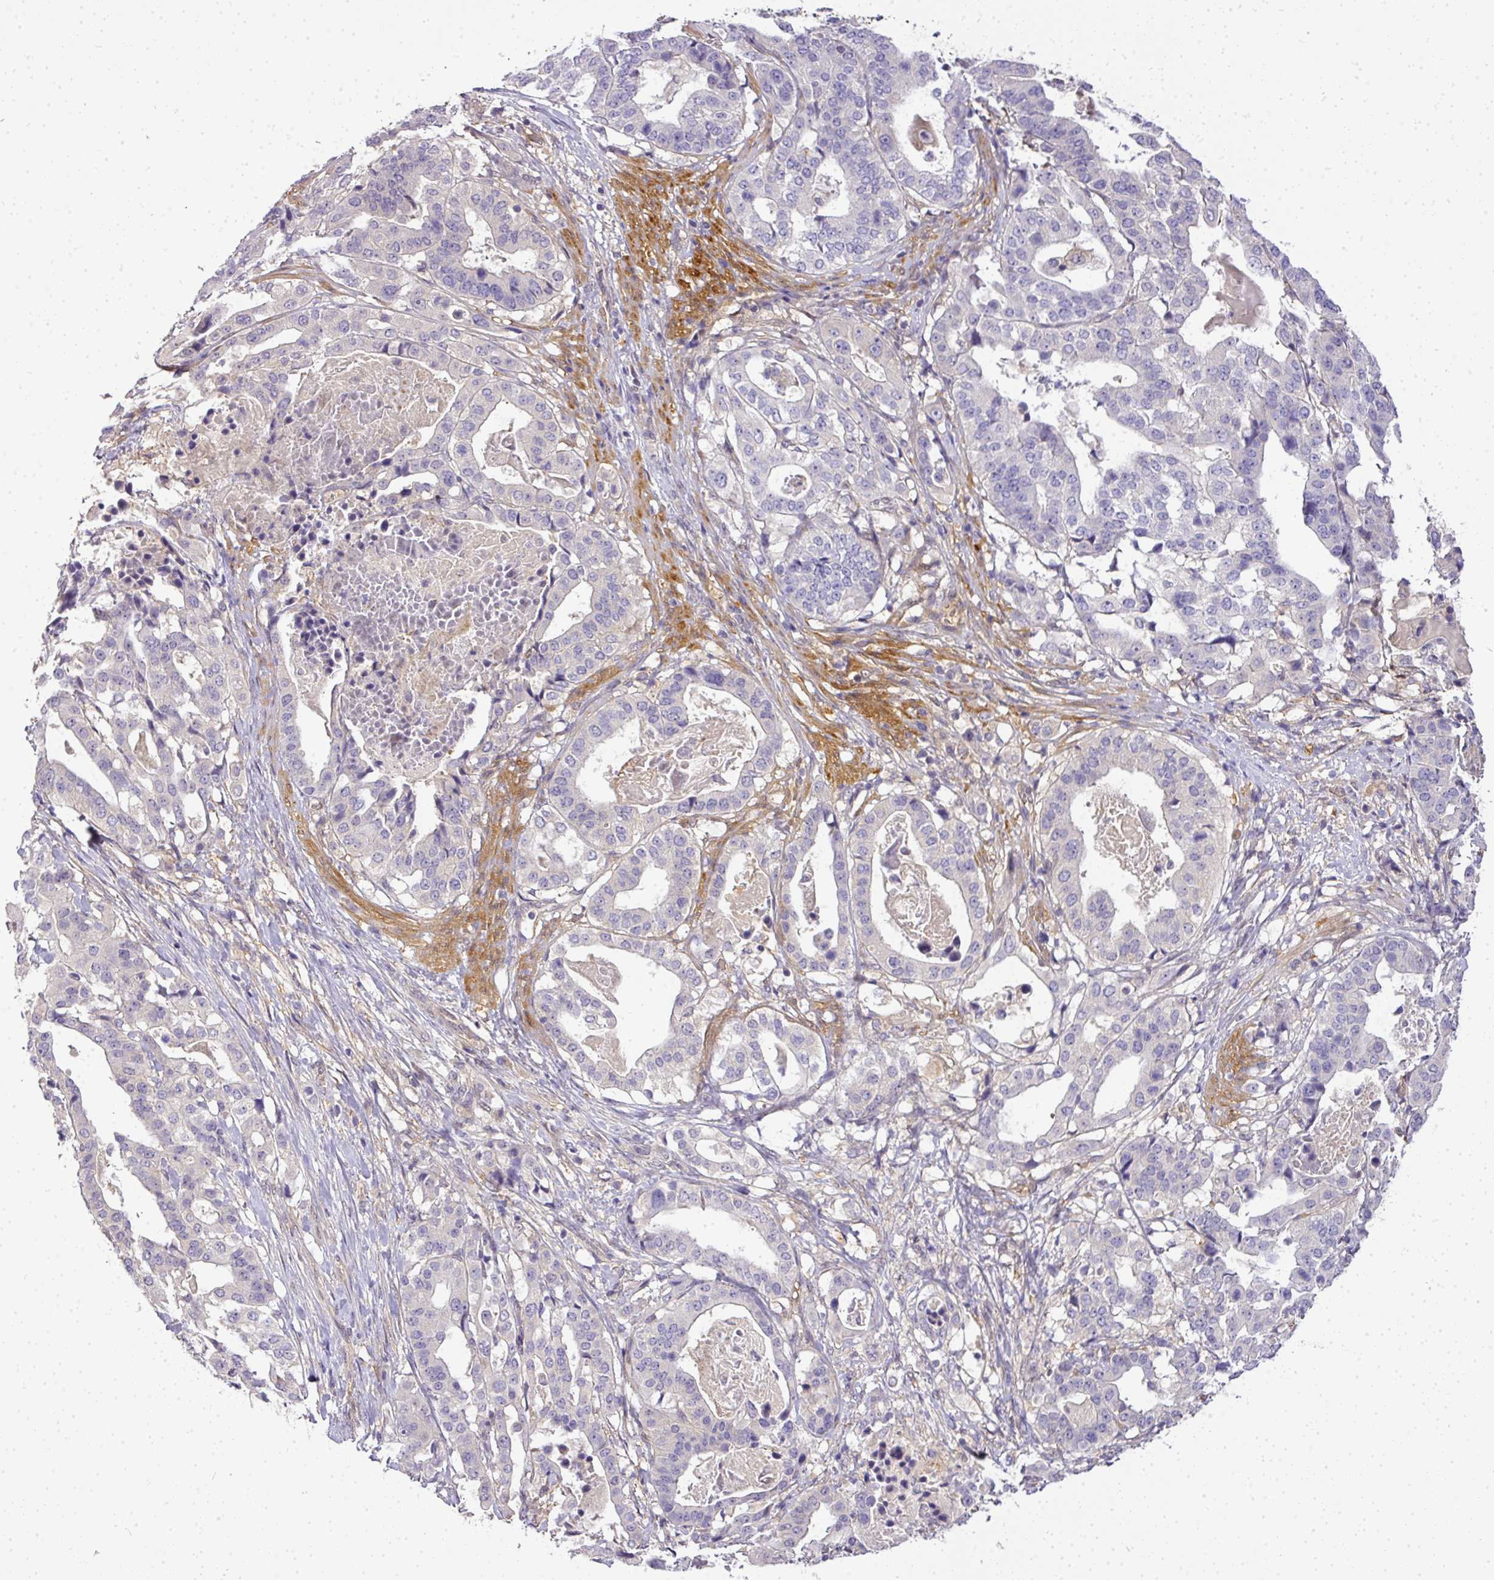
{"staining": {"intensity": "negative", "quantity": "none", "location": "none"}, "tissue": "stomach cancer", "cell_type": "Tumor cells", "image_type": "cancer", "snomed": [{"axis": "morphology", "description": "Adenocarcinoma, NOS"}, {"axis": "topography", "description": "Stomach"}], "caption": "This is a micrograph of immunohistochemistry staining of adenocarcinoma (stomach), which shows no positivity in tumor cells.", "gene": "ADH5", "patient": {"sex": "male", "age": 48}}